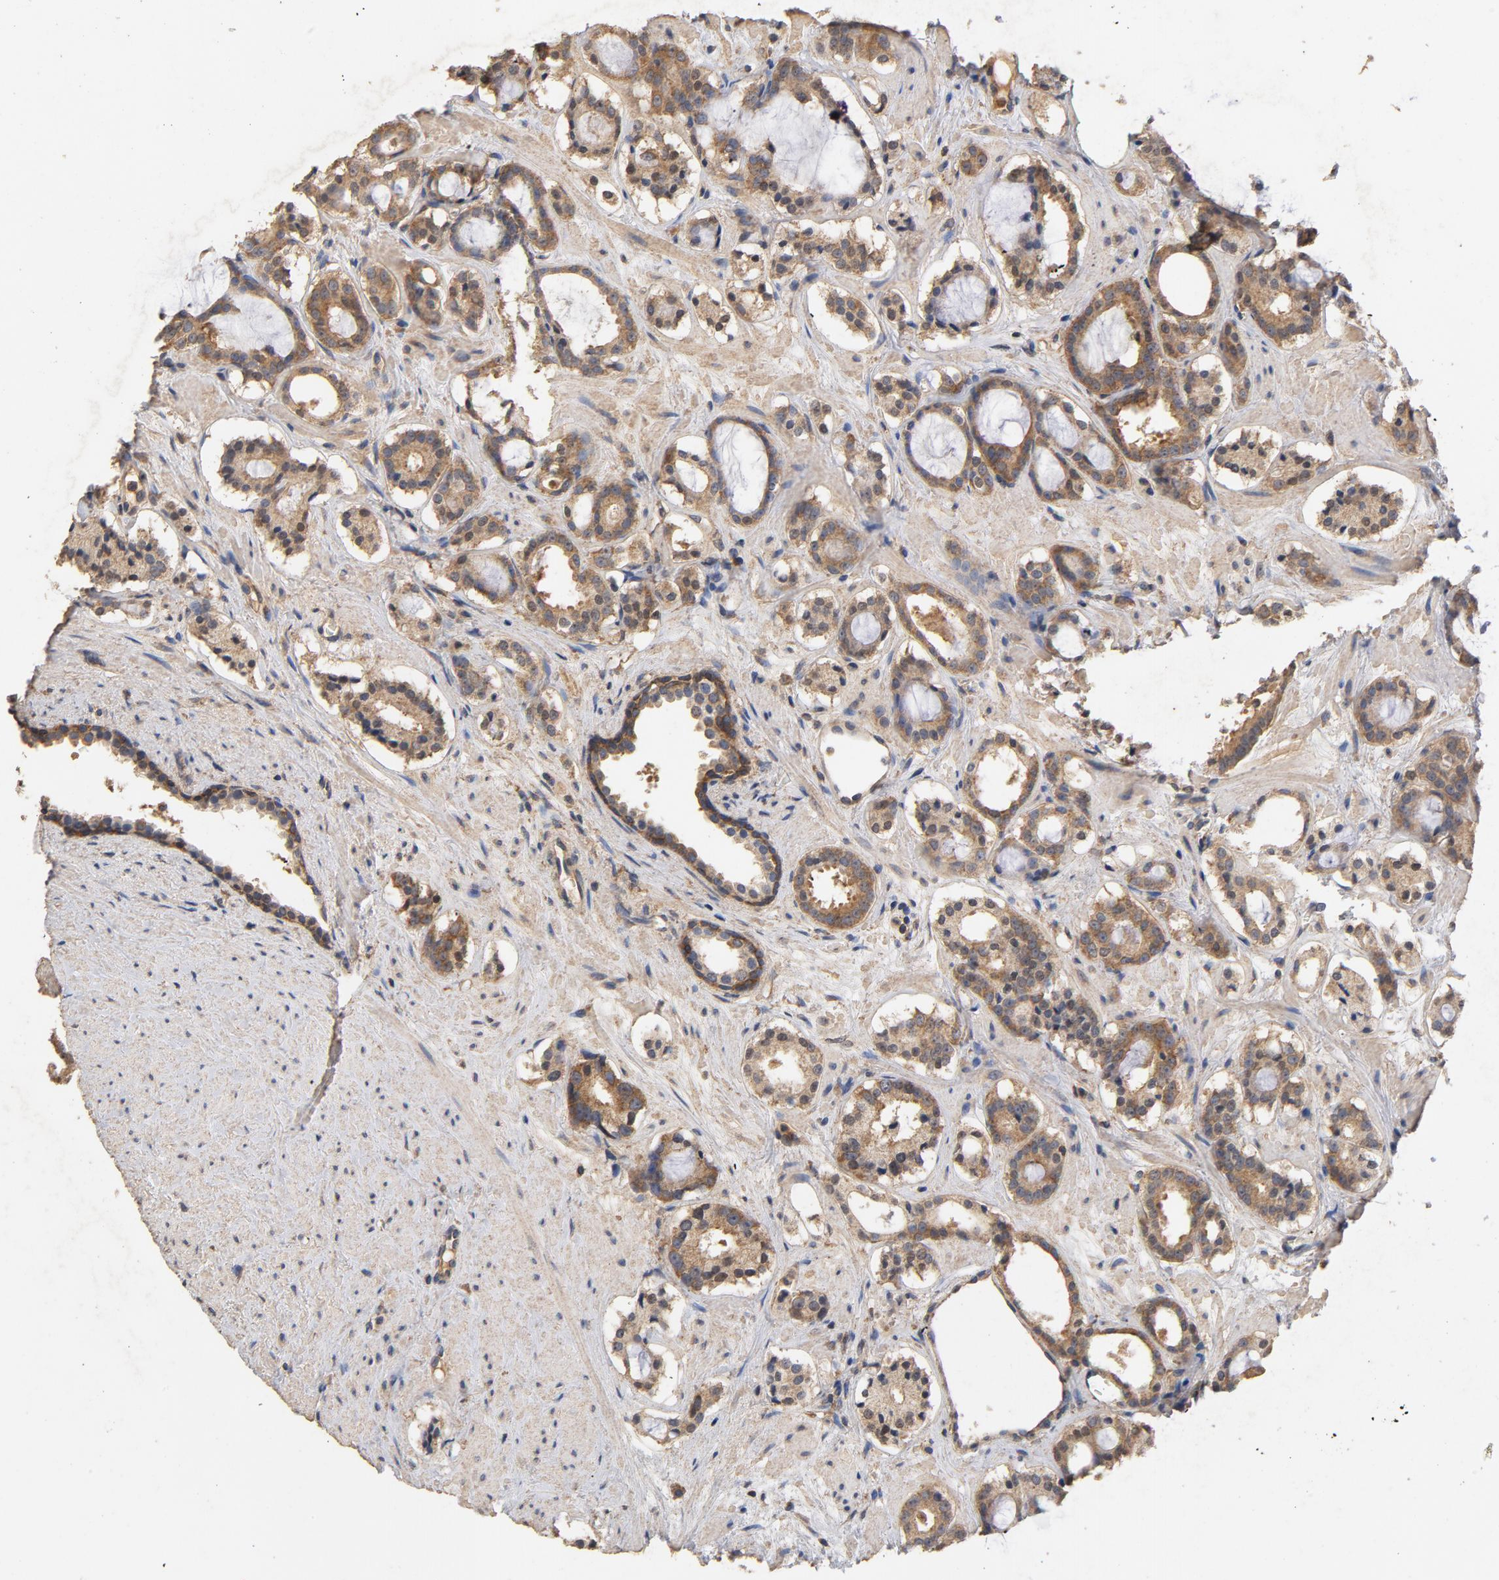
{"staining": {"intensity": "moderate", "quantity": ">75%", "location": "cytoplasmic/membranous"}, "tissue": "prostate cancer", "cell_type": "Tumor cells", "image_type": "cancer", "snomed": [{"axis": "morphology", "description": "Adenocarcinoma, Low grade"}, {"axis": "topography", "description": "Prostate"}], "caption": "There is medium levels of moderate cytoplasmic/membranous staining in tumor cells of low-grade adenocarcinoma (prostate), as demonstrated by immunohistochemical staining (brown color).", "gene": "DDX6", "patient": {"sex": "male", "age": 57}}